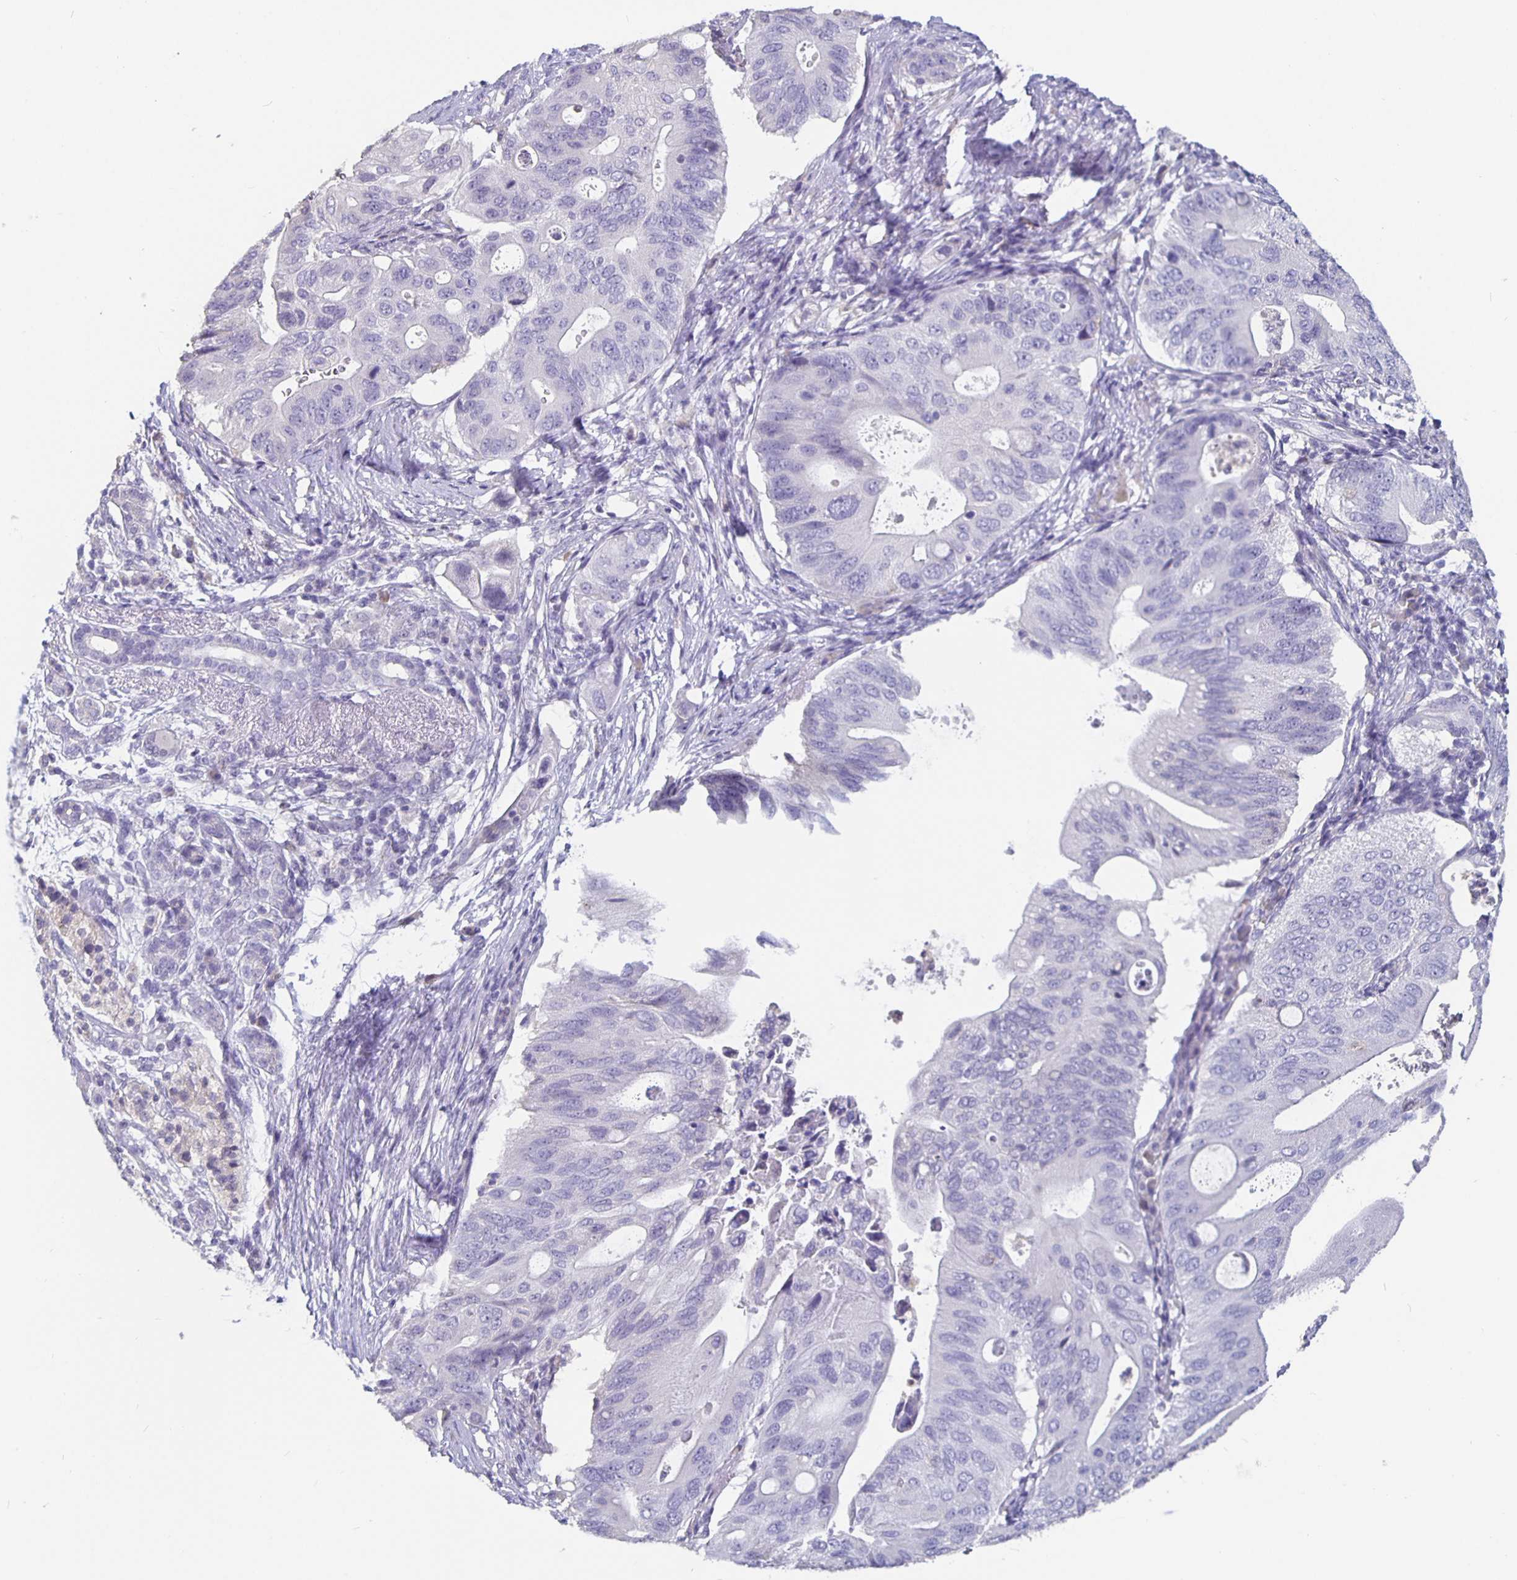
{"staining": {"intensity": "negative", "quantity": "none", "location": "none"}, "tissue": "pancreatic cancer", "cell_type": "Tumor cells", "image_type": "cancer", "snomed": [{"axis": "morphology", "description": "Adenocarcinoma, NOS"}, {"axis": "topography", "description": "Pancreas"}], "caption": "Pancreatic cancer stained for a protein using IHC reveals no staining tumor cells.", "gene": "GPX4", "patient": {"sex": "female", "age": 72}}